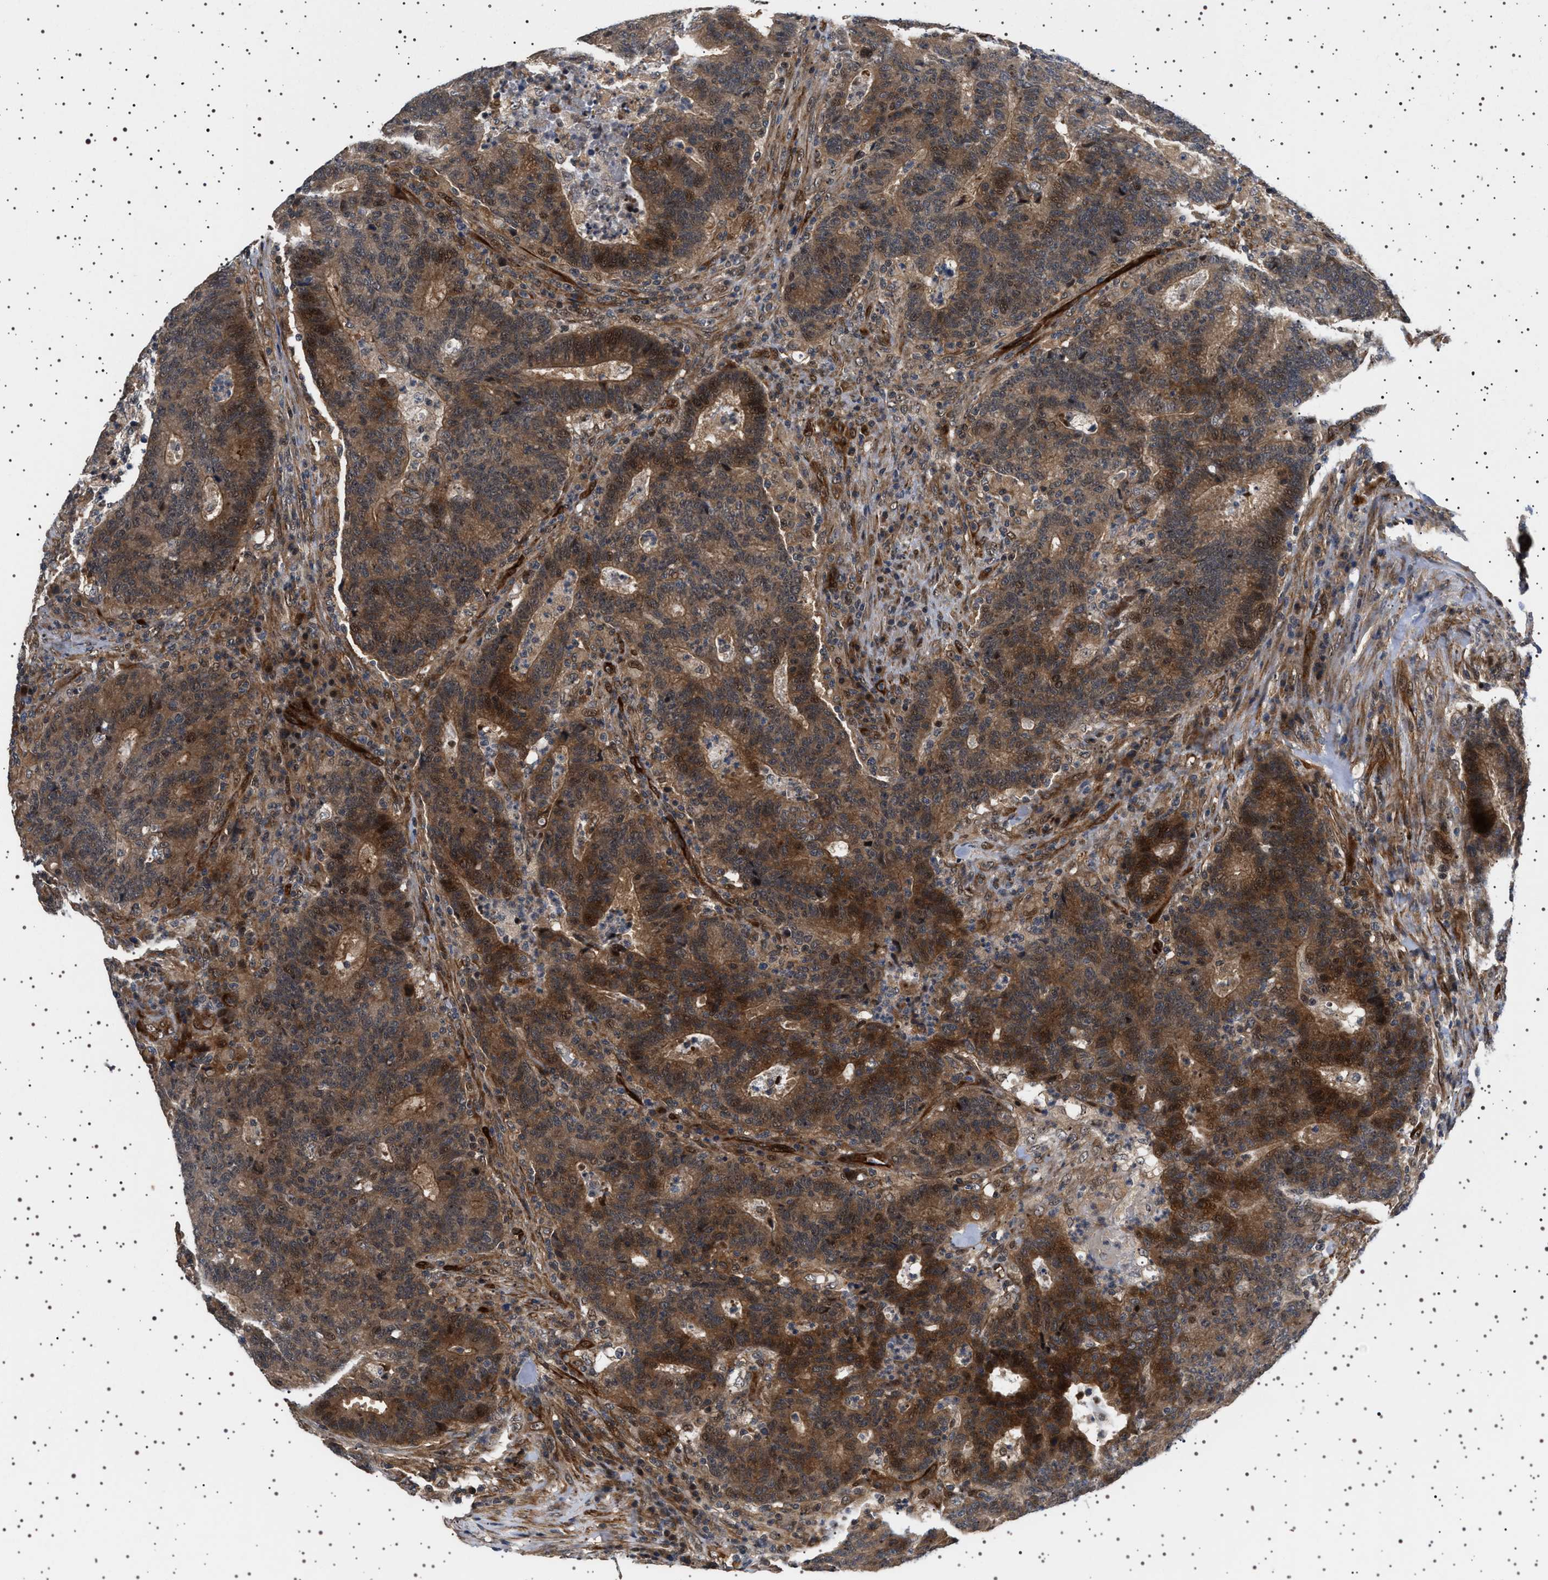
{"staining": {"intensity": "moderate", "quantity": ">75%", "location": "cytoplasmic/membranous,nuclear"}, "tissue": "colorectal cancer", "cell_type": "Tumor cells", "image_type": "cancer", "snomed": [{"axis": "morphology", "description": "Adenocarcinoma, NOS"}, {"axis": "topography", "description": "Colon"}], "caption": "The histopathology image exhibits immunohistochemical staining of colorectal cancer. There is moderate cytoplasmic/membranous and nuclear positivity is seen in approximately >75% of tumor cells. The staining was performed using DAB, with brown indicating positive protein expression. Nuclei are stained blue with hematoxylin.", "gene": "BAG3", "patient": {"sex": "female", "age": 75}}